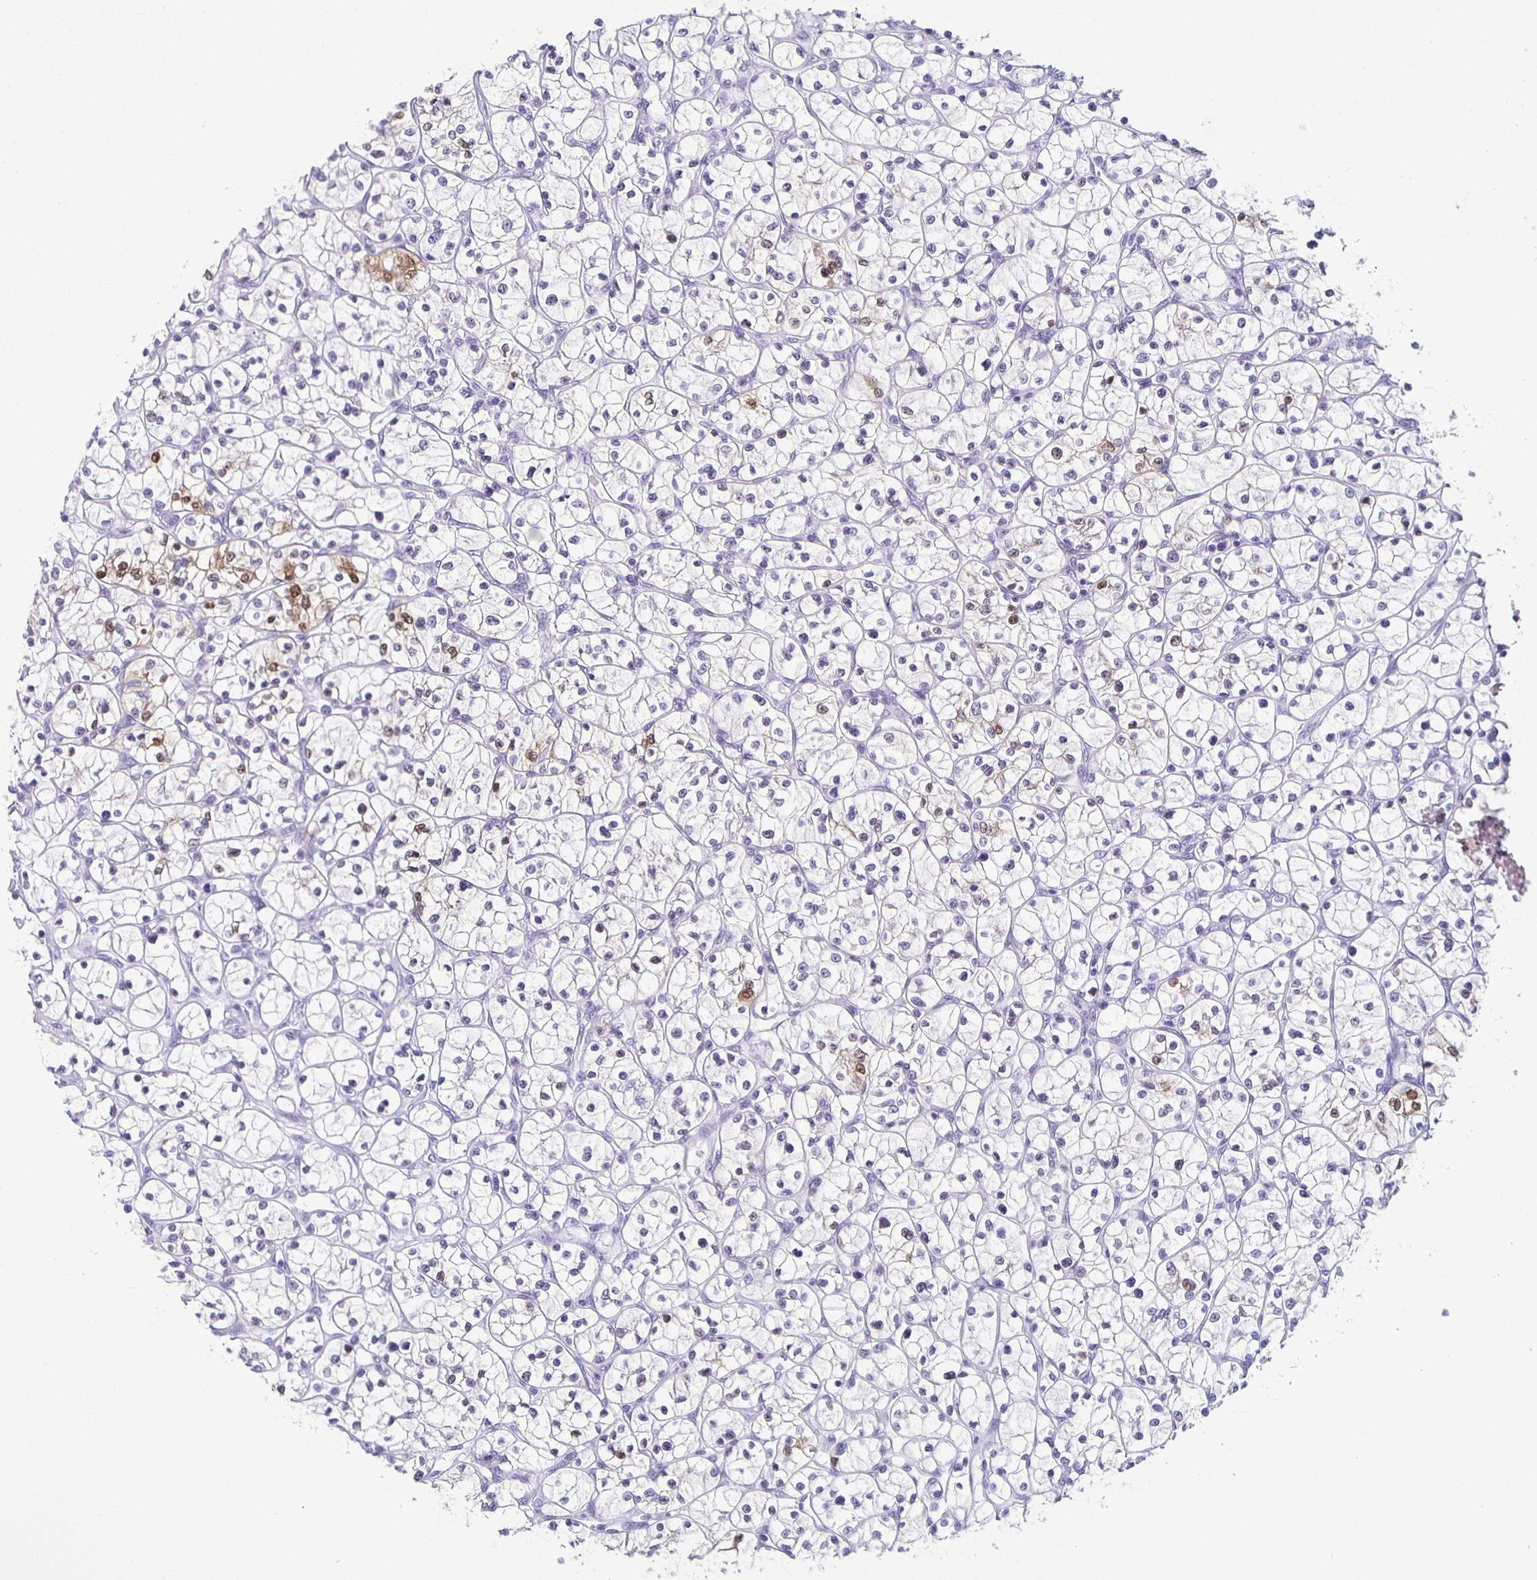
{"staining": {"intensity": "moderate", "quantity": "<25%", "location": "cytoplasmic/membranous,nuclear"}, "tissue": "renal cancer", "cell_type": "Tumor cells", "image_type": "cancer", "snomed": [{"axis": "morphology", "description": "Adenocarcinoma, NOS"}, {"axis": "topography", "description": "Kidney"}], "caption": "Brown immunohistochemical staining in human adenocarcinoma (renal) reveals moderate cytoplasmic/membranous and nuclear expression in about <25% of tumor cells.", "gene": "TPPP", "patient": {"sex": "female", "age": 64}}